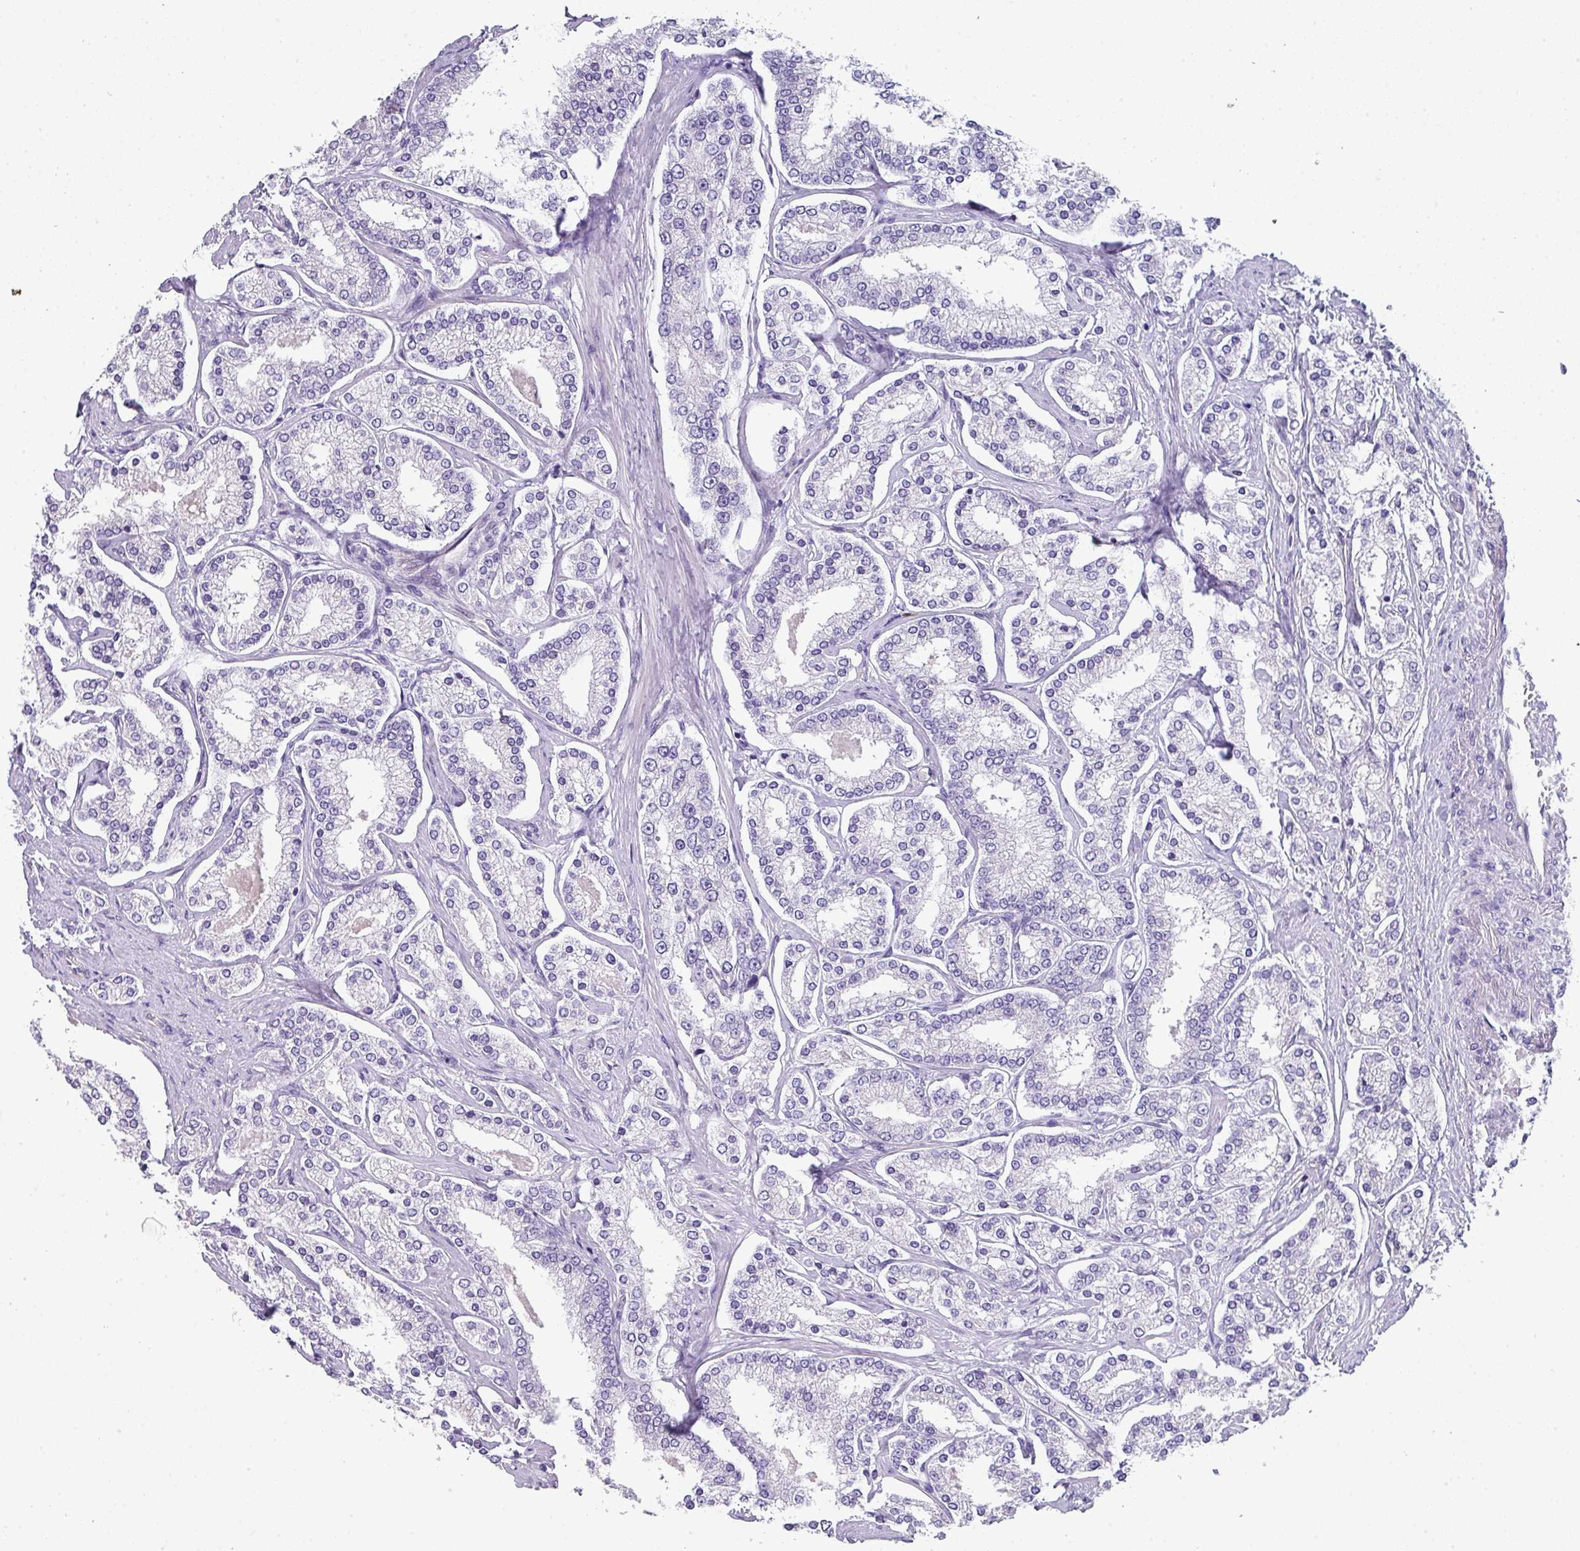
{"staining": {"intensity": "negative", "quantity": "none", "location": "none"}, "tissue": "prostate cancer", "cell_type": "Tumor cells", "image_type": "cancer", "snomed": [{"axis": "morphology", "description": "Normal tissue, NOS"}, {"axis": "morphology", "description": "Adenocarcinoma, High grade"}, {"axis": "topography", "description": "Prostate"}], "caption": "DAB (3,3'-diaminobenzidine) immunohistochemical staining of human prostate cancer demonstrates no significant staining in tumor cells.", "gene": "ZFP3", "patient": {"sex": "male", "age": 83}}